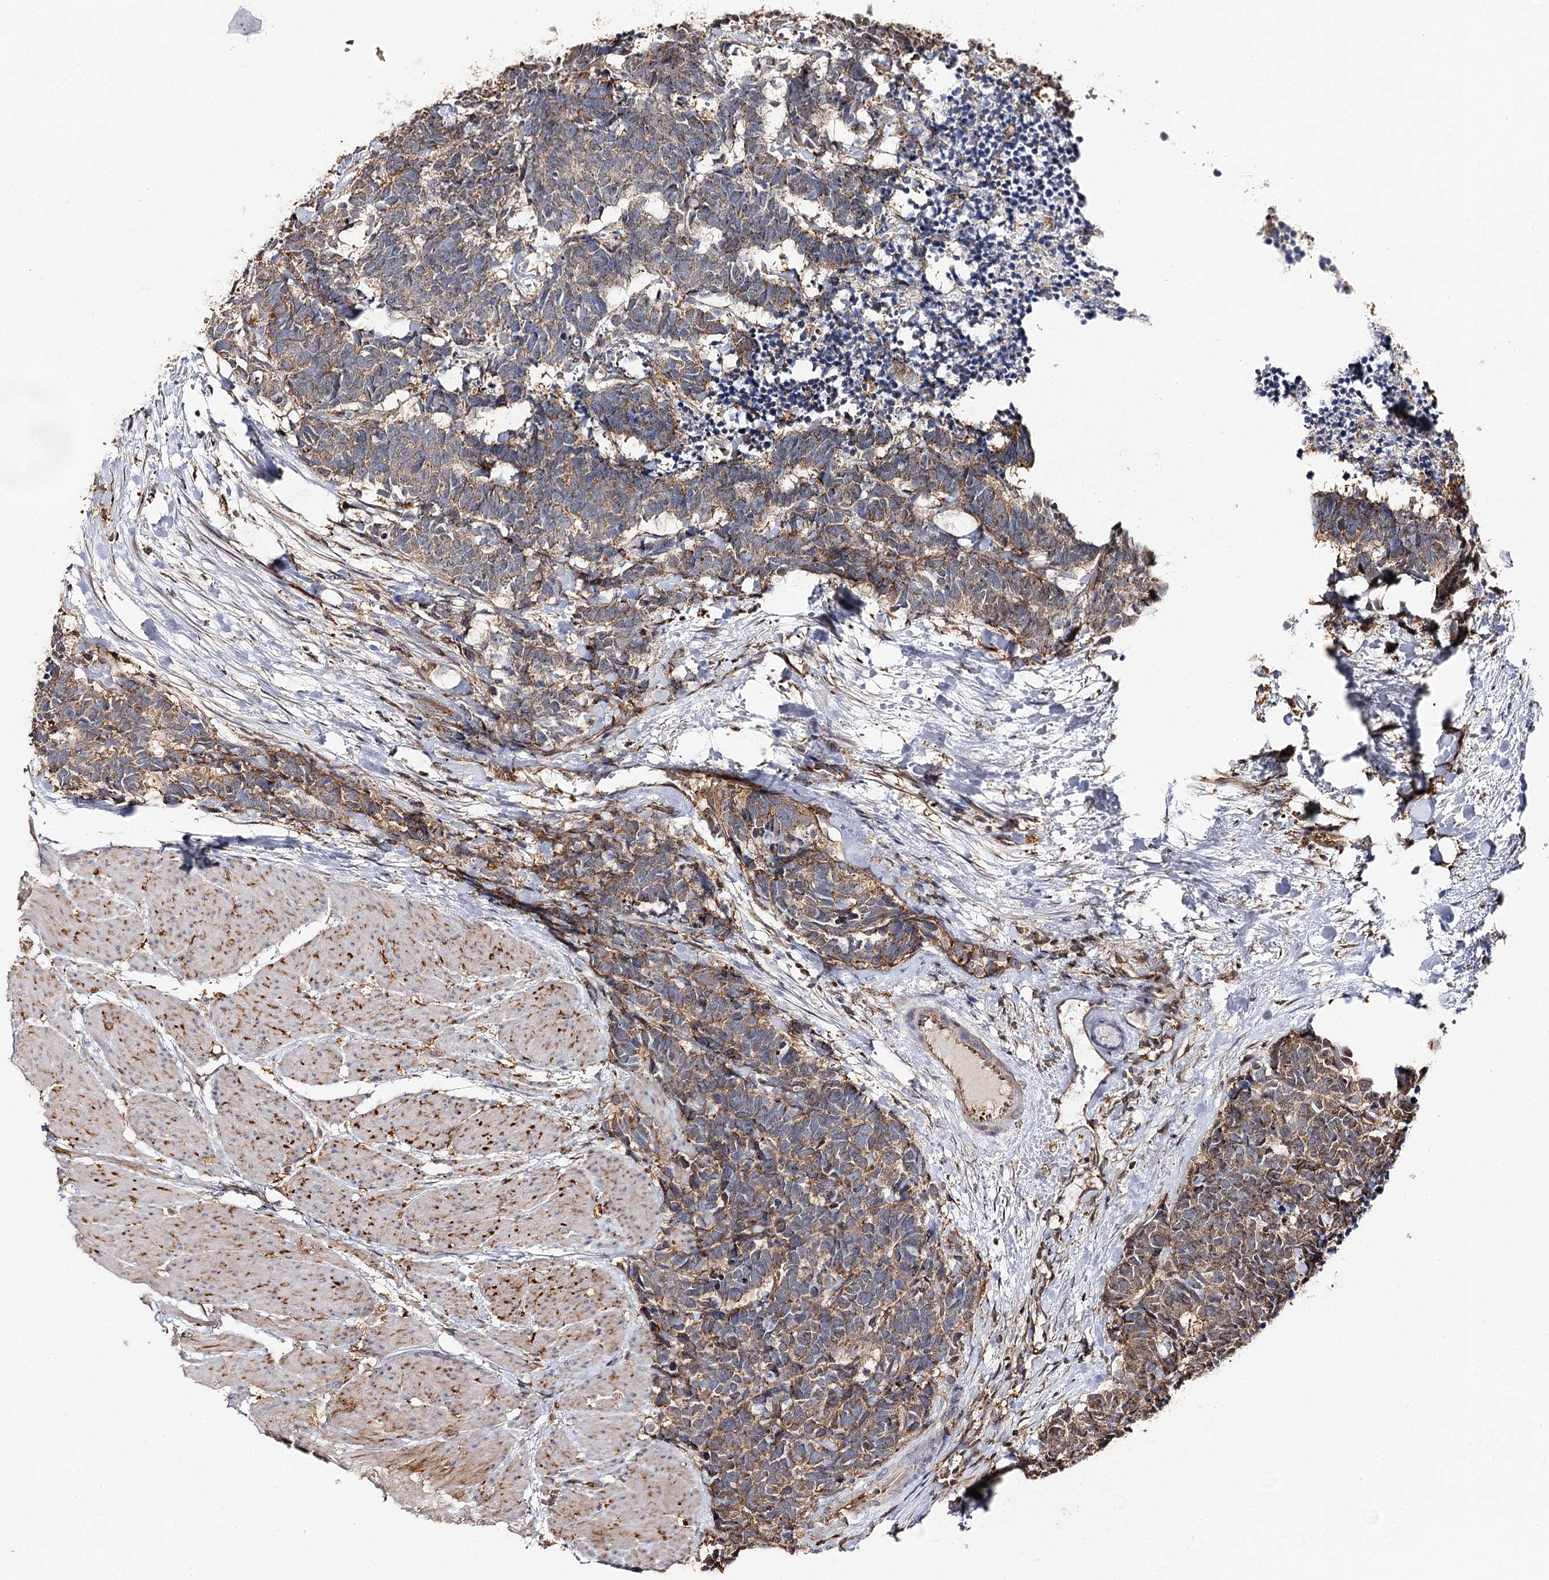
{"staining": {"intensity": "weak", "quantity": ">75%", "location": "cytoplasmic/membranous"}, "tissue": "carcinoid", "cell_type": "Tumor cells", "image_type": "cancer", "snomed": [{"axis": "morphology", "description": "Carcinoma, NOS"}, {"axis": "morphology", "description": "Carcinoid, malignant, NOS"}, {"axis": "topography", "description": "Urinary bladder"}], "caption": "Protein expression by IHC shows weak cytoplasmic/membranous expression in approximately >75% of tumor cells in carcinoma.", "gene": "SEC24B", "patient": {"sex": "male", "age": 57}}